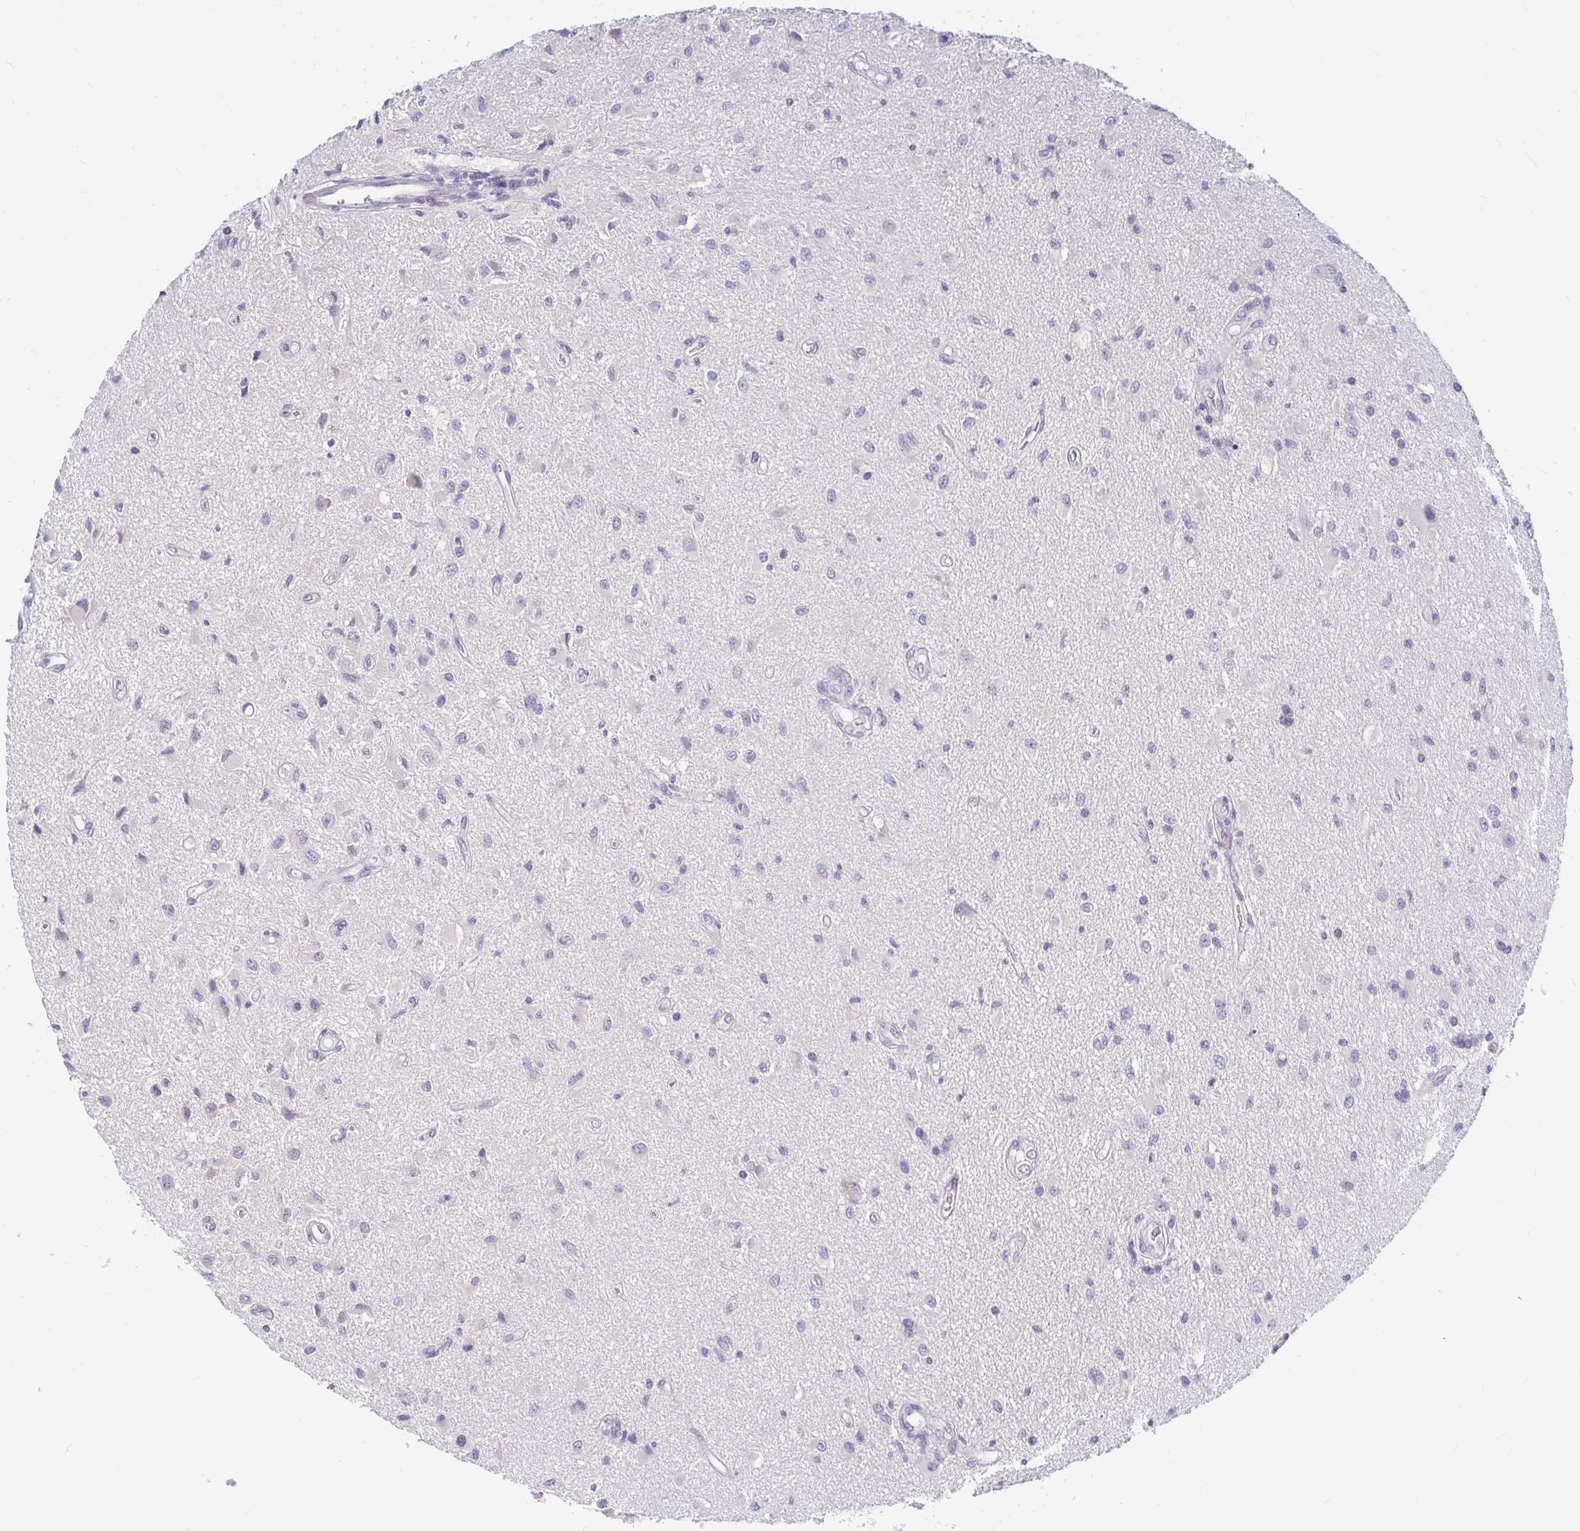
{"staining": {"intensity": "negative", "quantity": "none", "location": "none"}, "tissue": "glioma", "cell_type": "Tumor cells", "image_type": "cancer", "snomed": [{"axis": "morphology", "description": "Glioma, malignant, High grade"}, {"axis": "topography", "description": "Brain"}], "caption": "Malignant high-grade glioma stained for a protein using immunohistochemistry demonstrates no staining tumor cells.", "gene": "ADH1A", "patient": {"sex": "male", "age": 67}}